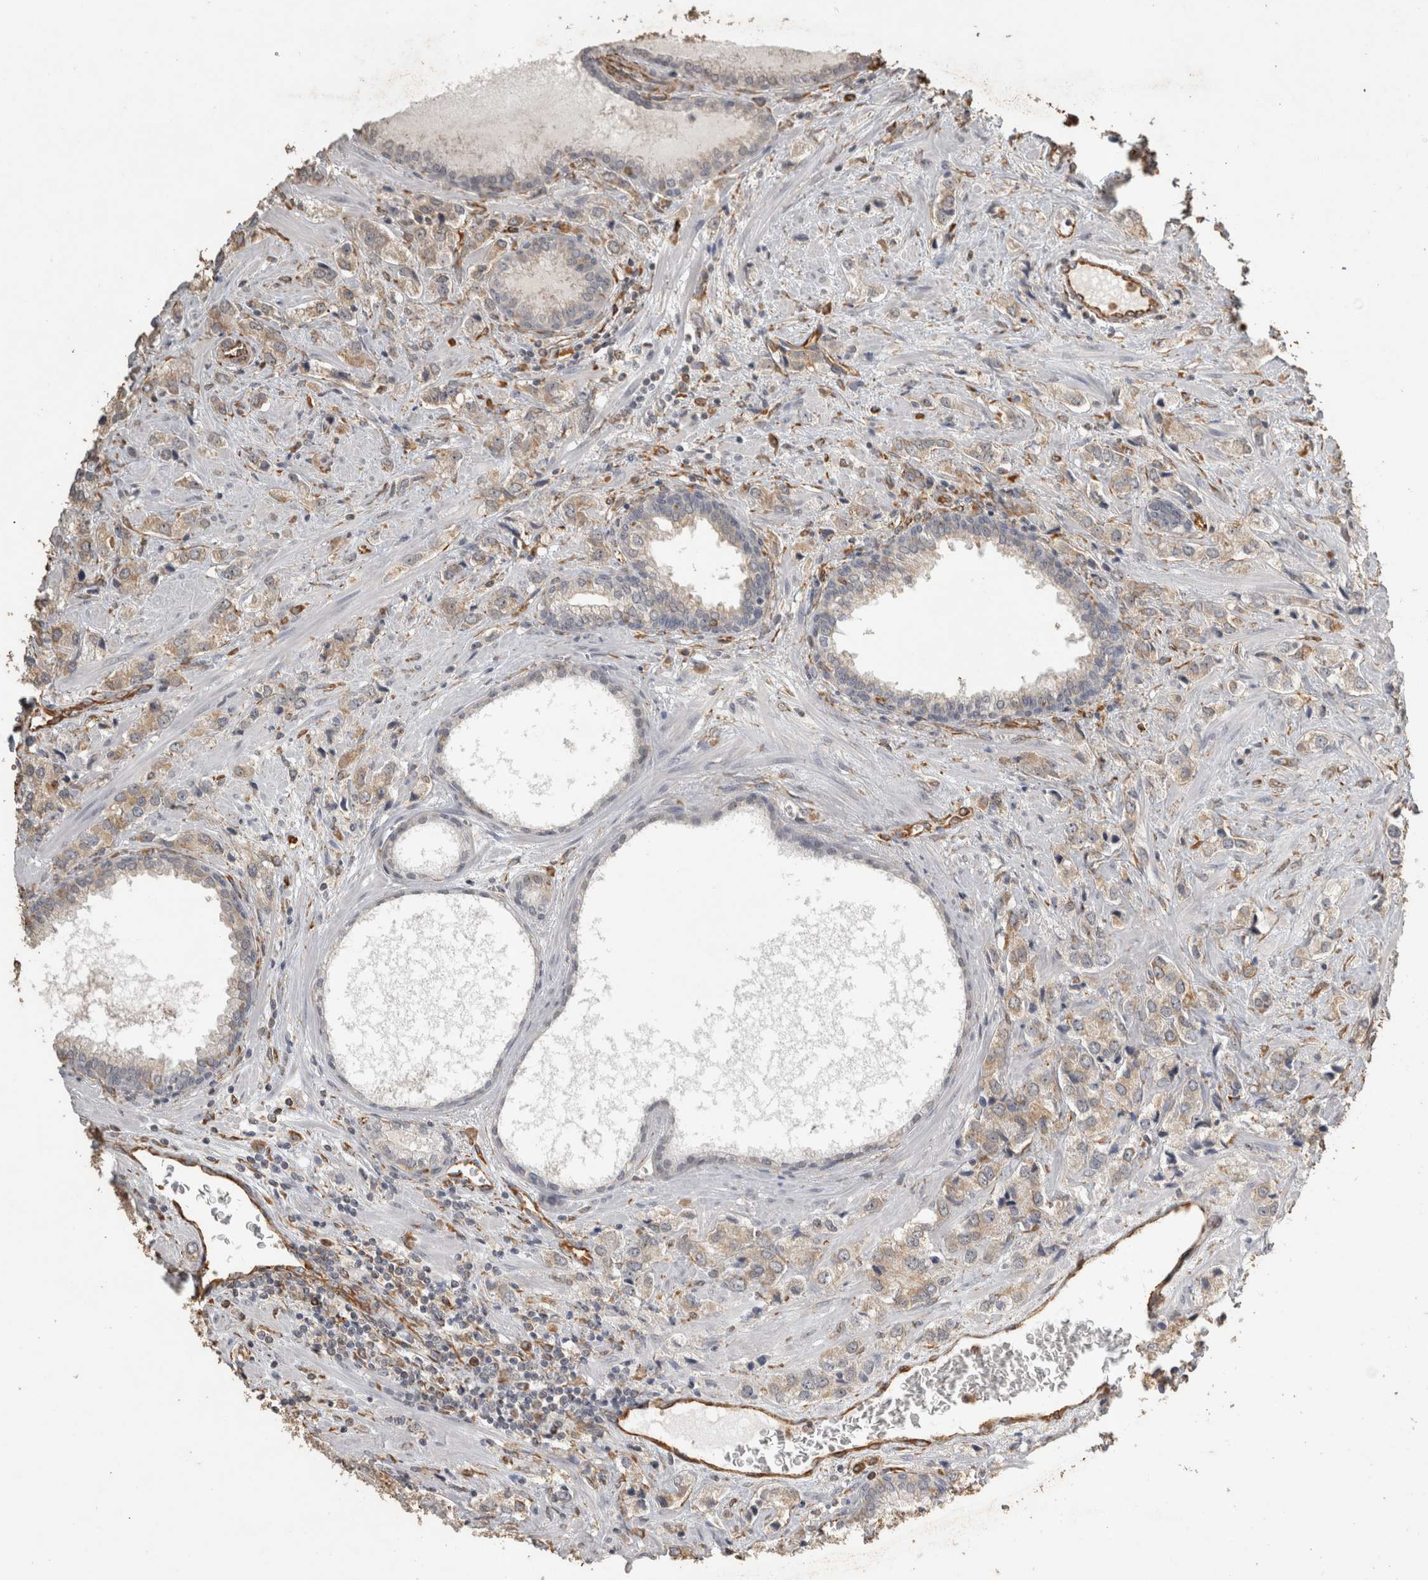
{"staining": {"intensity": "weak", "quantity": "25%-75%", "location": "cytoplasmic/membranous"}, "tissue": "prostate cancer", "cell_type": "Tumor cells", "image_type": "cancer", "snomed": [{"axis": "morphology", "description": "Adenocarcinoma, High grade"}, {"axis": "topography", "description": "Prostate"}], "caption": "Immunohistochemistry (IHC) (DAB) staining of human prostate cancer (high-grade adenocarcinoma) shows weak cytoplasmic/membranous protein staining in about 25%-75% of tumor cells.", "gene": "REPS2", "patient": {"sex": "male", "age": 66}}